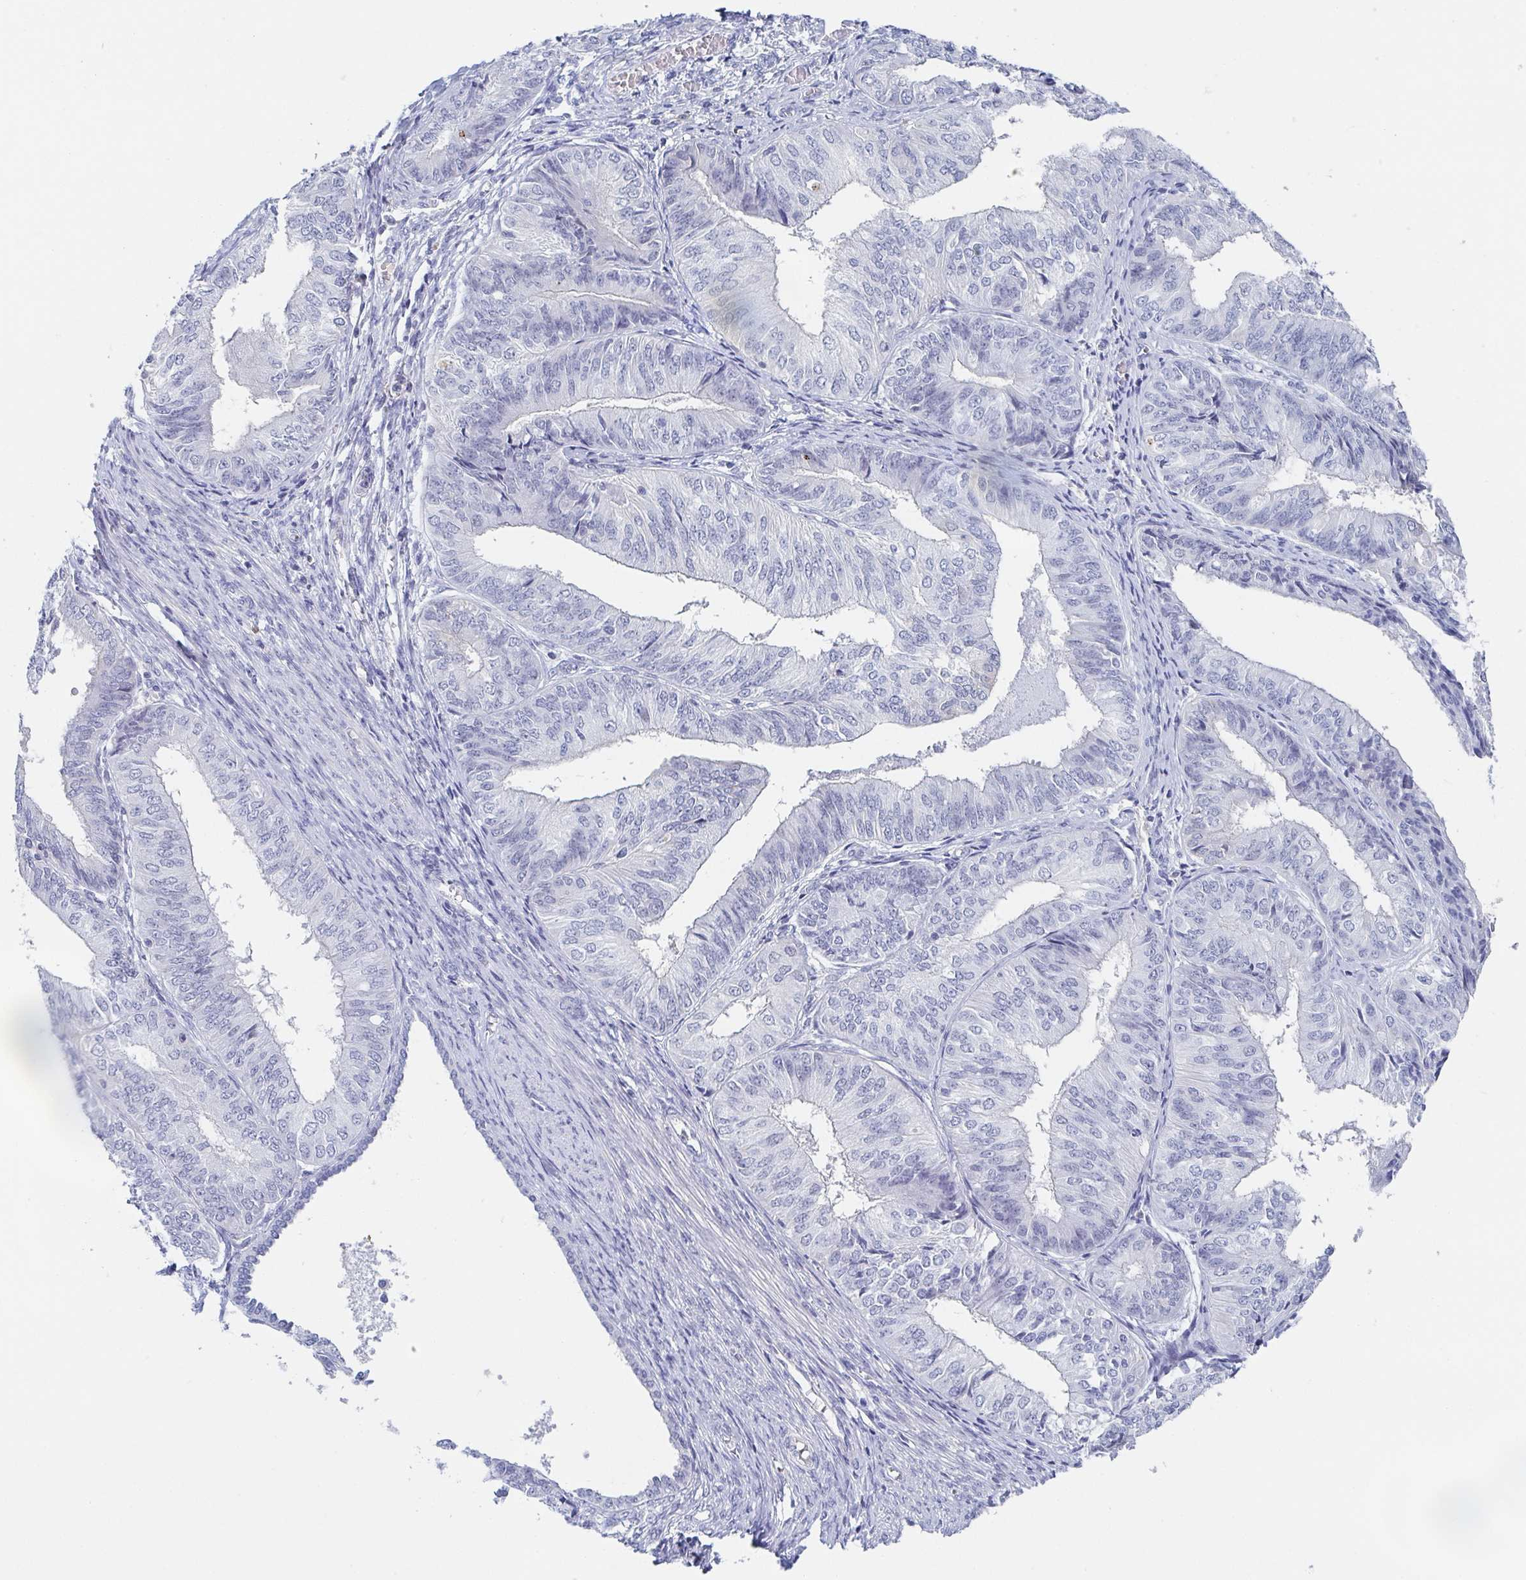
{"staining": {"intensity": "negative", "quantity": "none", "location": "none"}, "tissue": "endometrial cancer", "cell_type": "Tumor cells", "image_type": "cancer", "snomed": [{"axis": "morphology", "description": "Adenocarcinoma, NOS"}, {"axis": "topography", "description": "Endometrium"}], "caption": "There is no significant positivity in tumor cells of endometrial cancer.", "gene": "RHOV", "patient": {"sex": "female", "age": 58}}